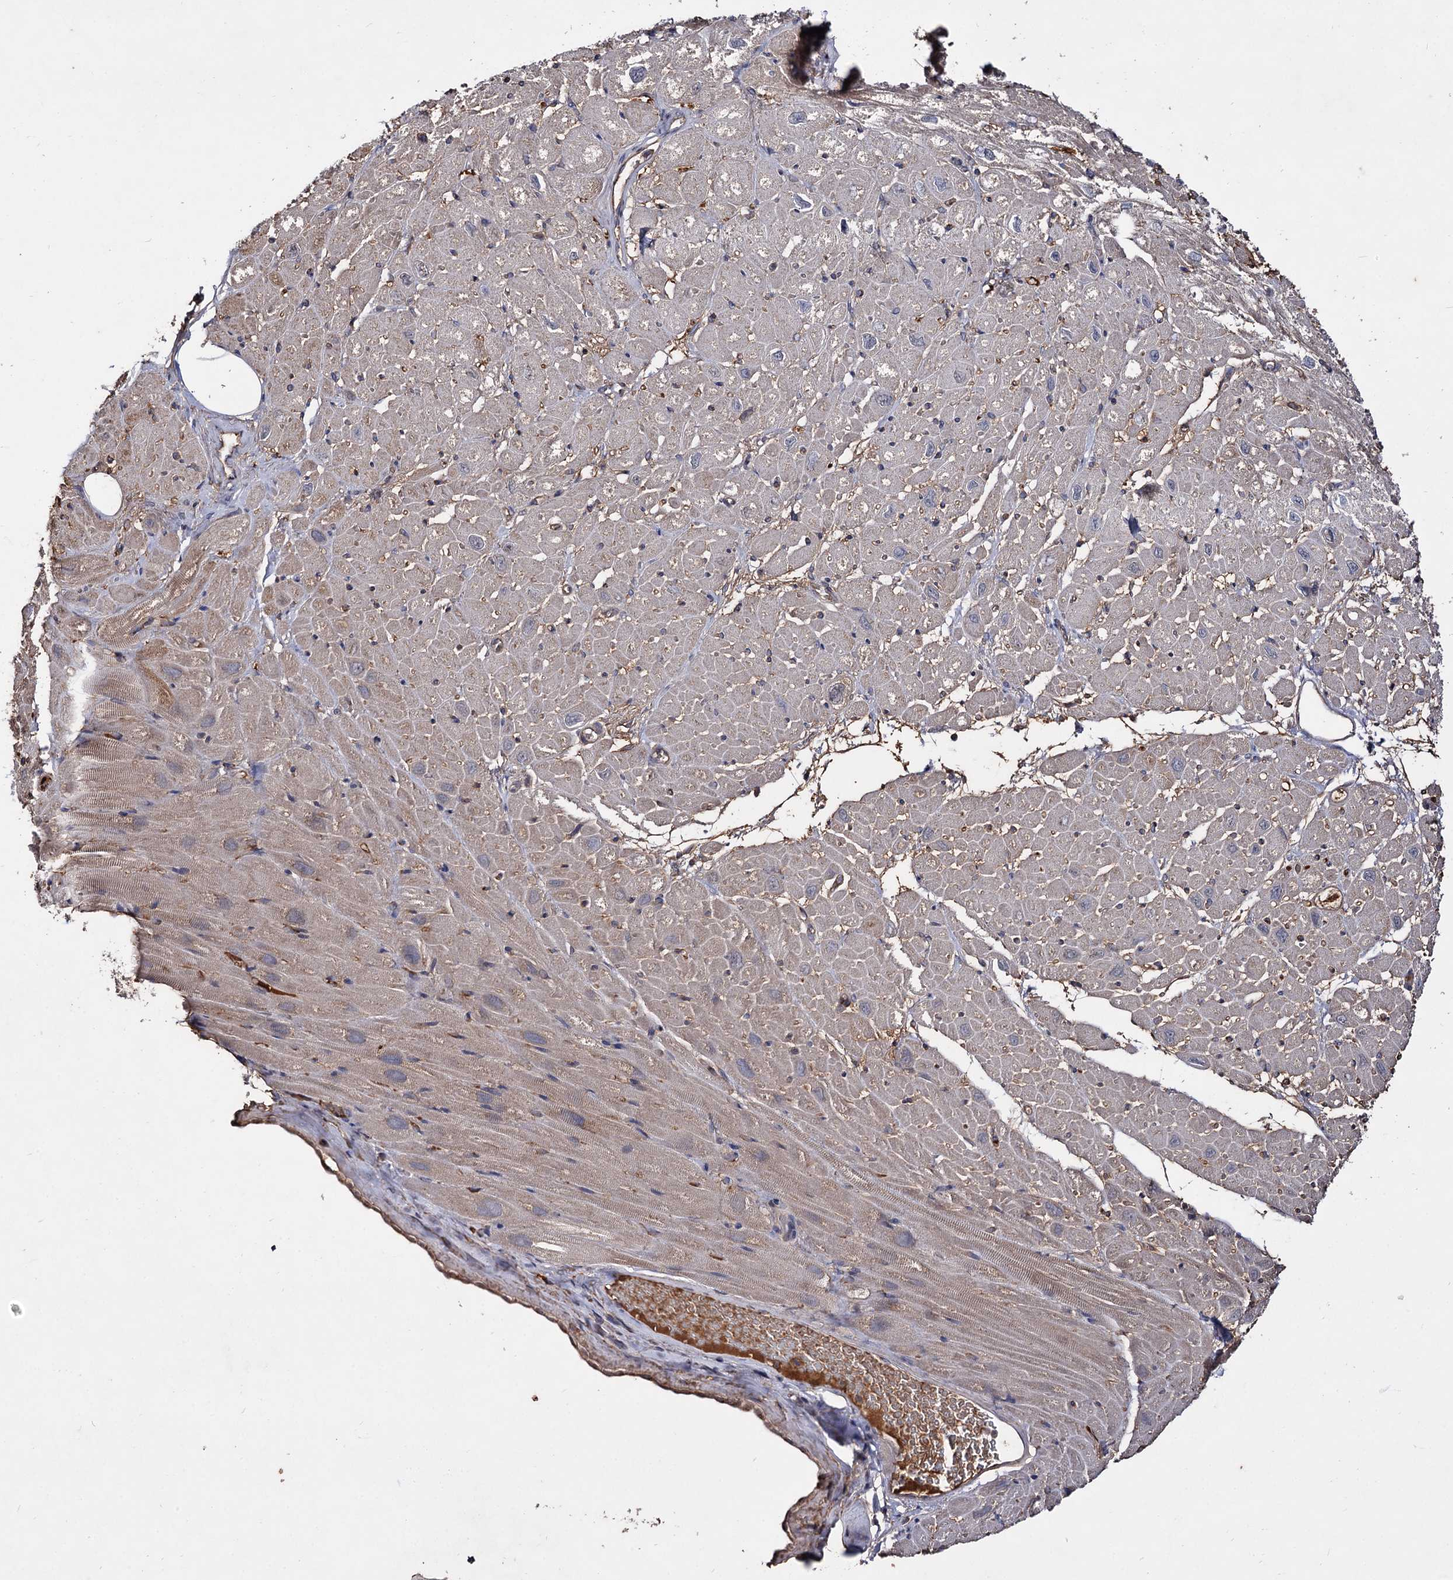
{"staining": {"intensity": "weak", "quantity": "25%-75%", "location": "cytoplasmic/membranous"}, "tissue": "heart muscle", "cell_type": "Cardiomyocytes", "image_type": "normal", "snomed": [{"axis": "morphology", "description": "Normal tissue, NOS"}, {"axis": "topography", "description": "Heart"}], "caption": "A photomicrograph of human heart muscle stained for a protein displays weak cytoplasmic/membranous brown staining in cardiomyocytes. The protein of interest is stained brown, and the nuclei are stained in blue (DAB IHC with brightfield microscopy, high magnification).", "gene": "ARFIP2", "patient": {"sex": "male", "age": 50}}